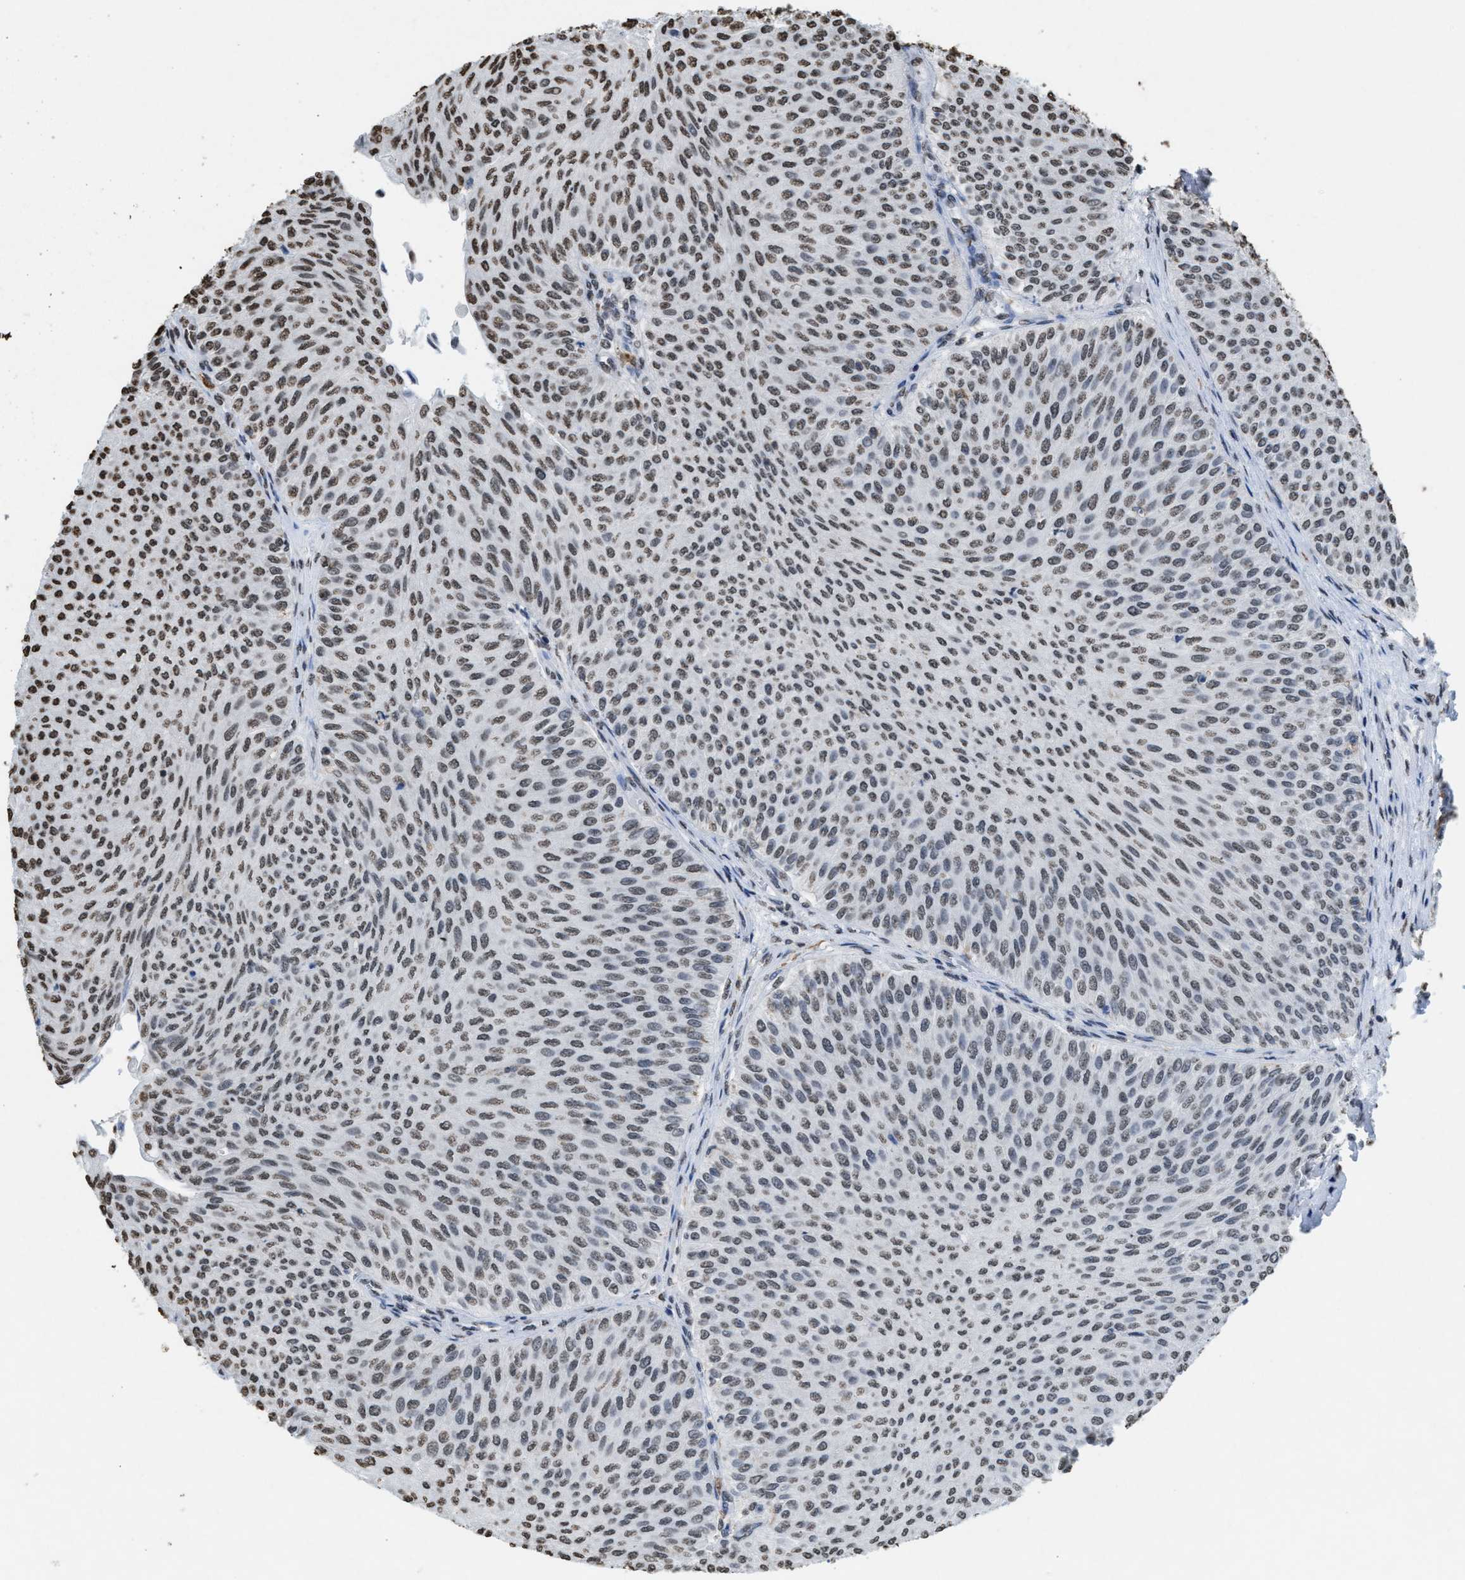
{"staining": {"intensity": "moderate", "quantity": "25%-75%", "location": "nuclear"}, "tissue": "urothelial cancer", "cell_type": "Tumor cells", "image_type": "cancer", "snomed": [{"axis": "morphology", "description": "Urothelial carcinoma, Low grade"}, {"axis": "topography", "description": "Urinary bladder"}], "caption": "IHC staining of low-grade urothelial carcinoma, which reveals medium levels of moderate nuclear positivity in approximately 25%-75% of tumor cells indicating moderate nuclear protein staining. The staining was performed using DAB (3,3'-diaminobenzidine) (brown) for protein detection and nuclei were counterstained in hematoxylin (blue).", "gene": "NUP88", "patient": {"sex": "male", "age": 78}}